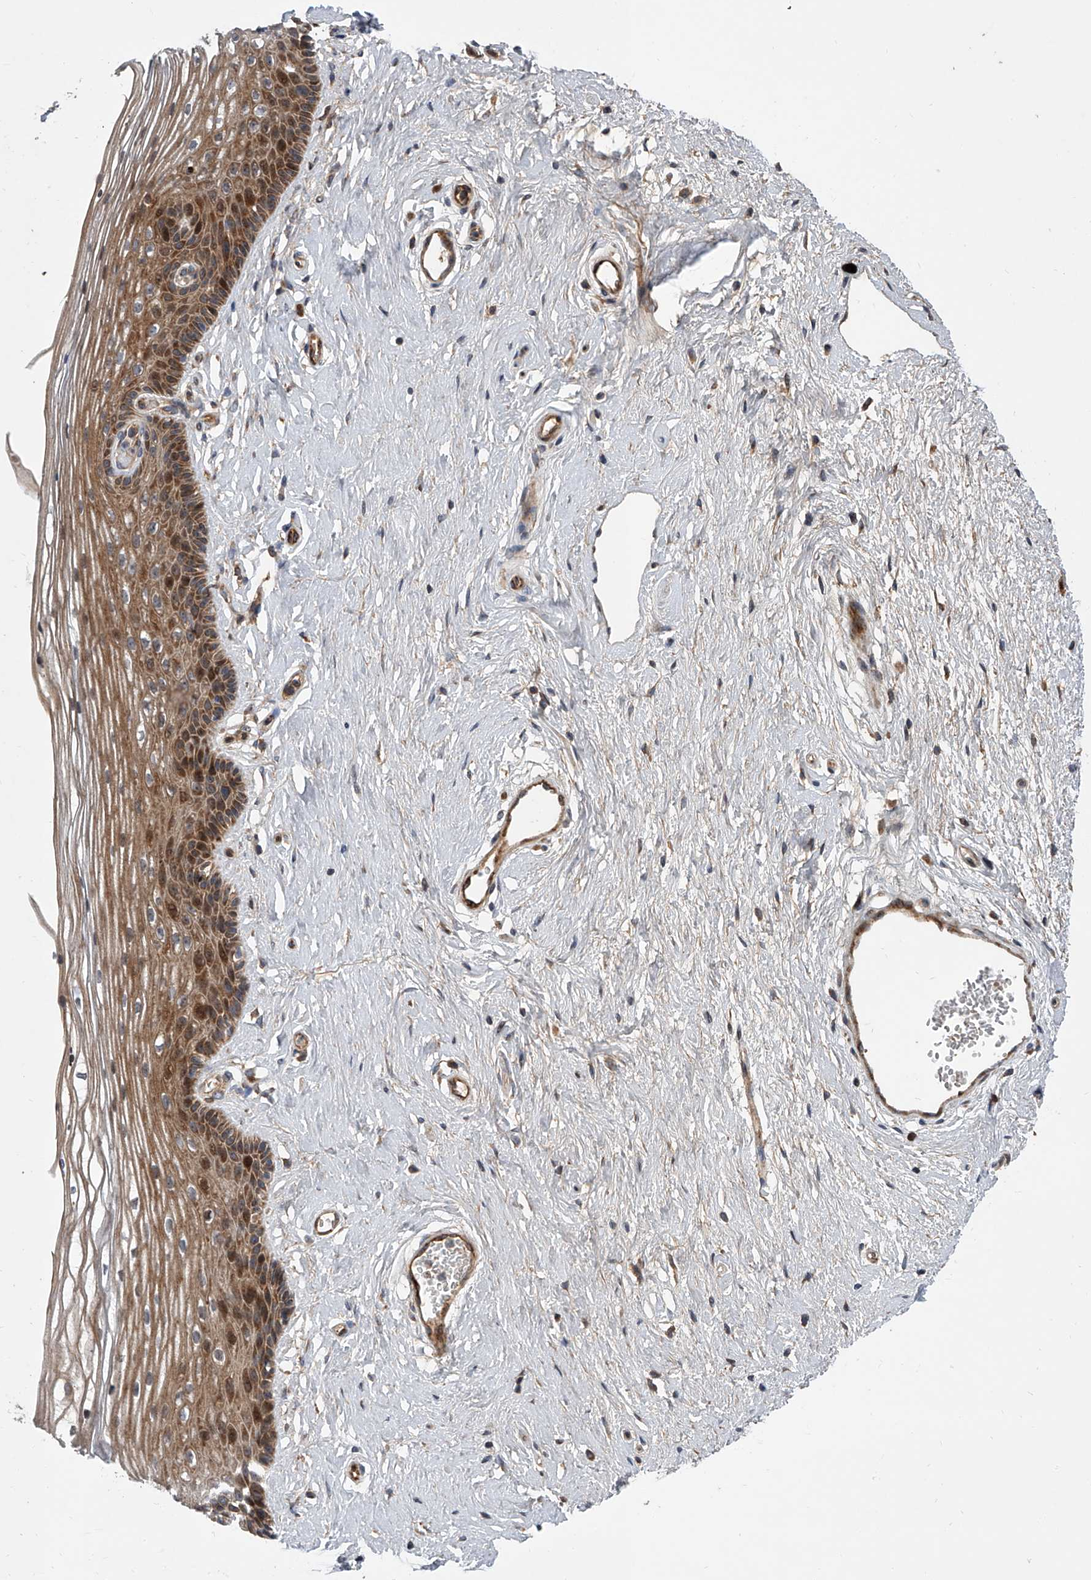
{"staining": {"intensity": "strong", "quantity": ">75%", "location": "cytoplasmic/membranous"}, "tissue": "vagina", "cell_type": "Squamous epithelial cells", "image_type": "normal", "snomed": [{"axis": "morphology", "description": "Normal tissue, NOS"}, {"axis": "topography", "description": "Vagina"}], "caption": "Strong cytoplasmic/membranous expression is appreciated in about >75% of squamous epithelial cells in normal vagina.", "gene": "USP47", "patient": {"sex": "female", "age": 46}}